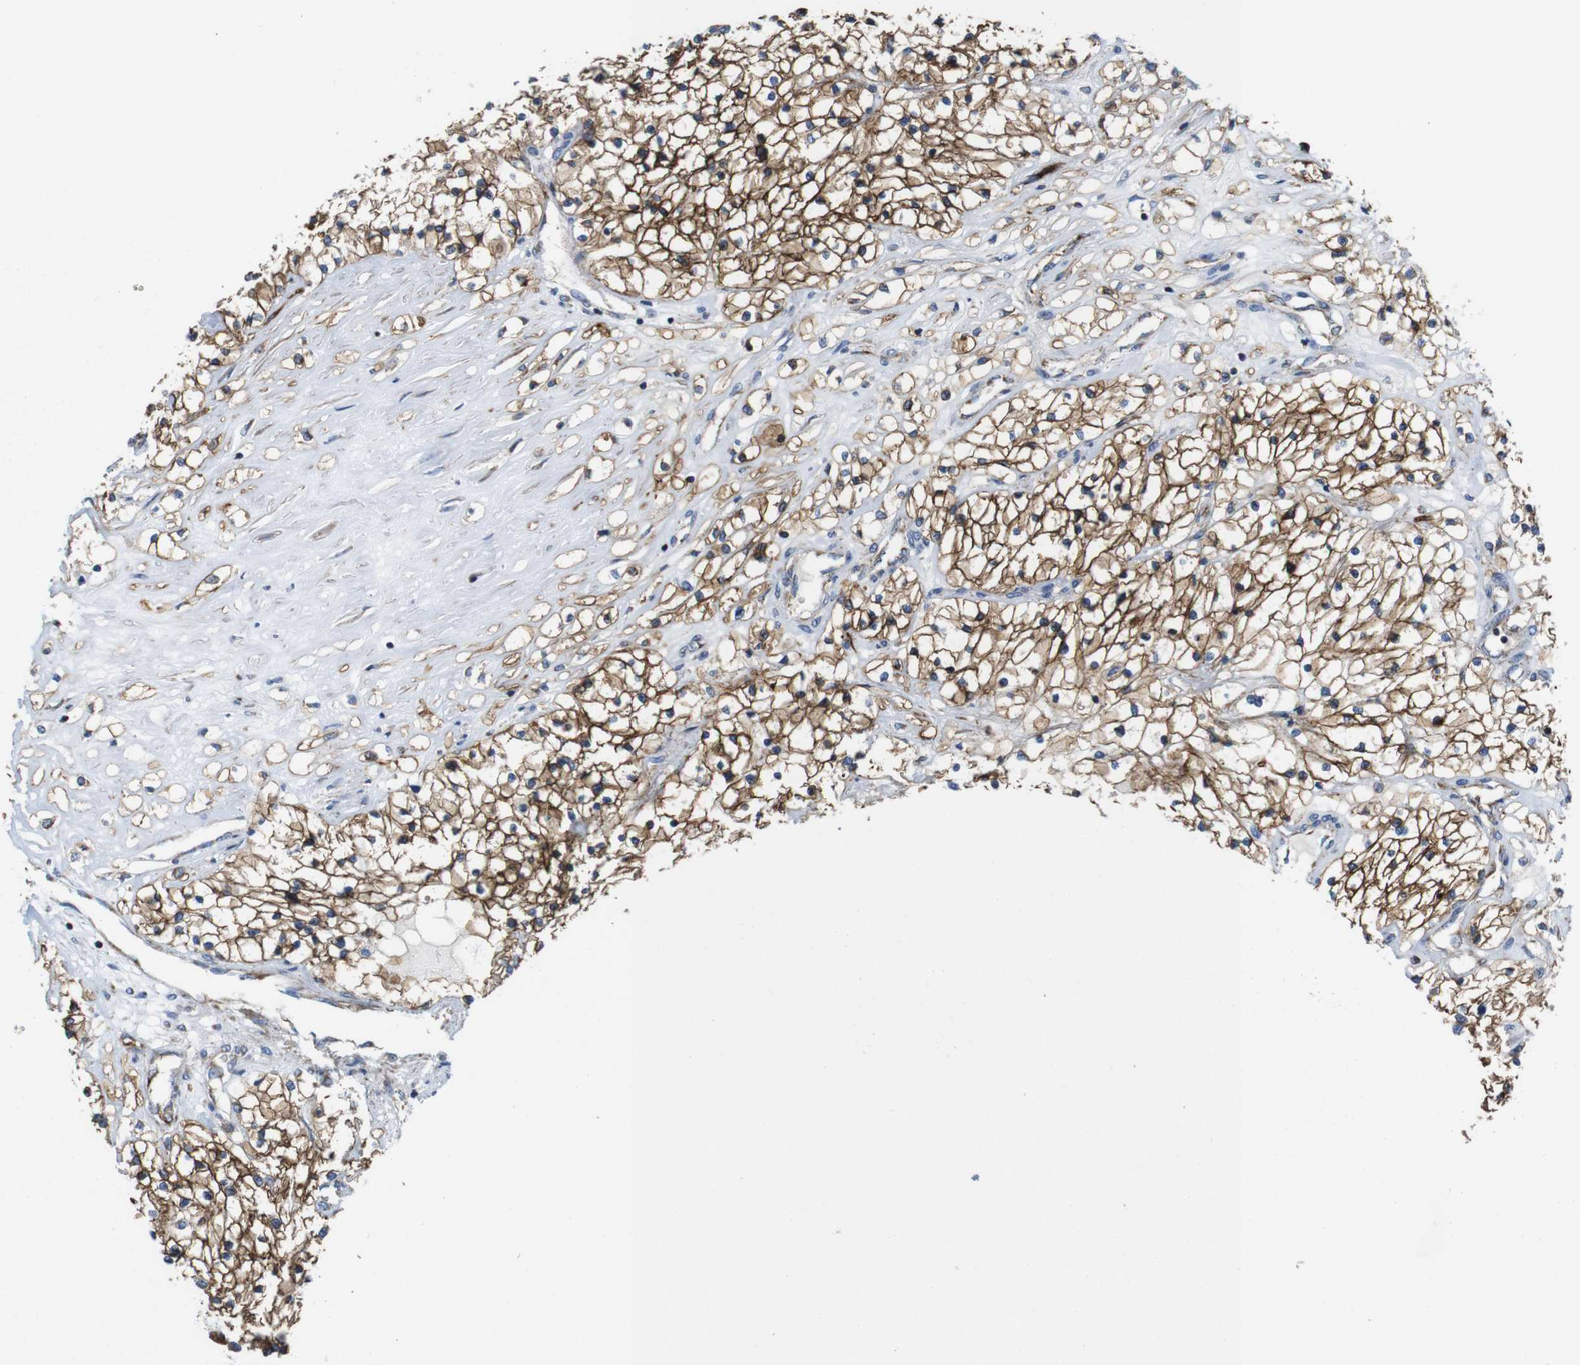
{"staining": {"intensity": "moderate", "quantity": ">75%", "location": "cytoplasmic/membranous"}, "tissue": "renal cancer", "cell_type": "Tumor cells", "image_type": "cancer", "snomed": [{"axis": "morphology", "description": "Adenocarcinoma, NOS"}, {"axis": "topography", "description": "Kidney"}], "caption": "Immunohistochemical staining of human renal cancer demonstrates moderate cytoplasmic/membranous protein staining in approximately >75% of tumor cells.", "gene": "EFCAB14", "patient": {"sex": "male", "age": 68}}